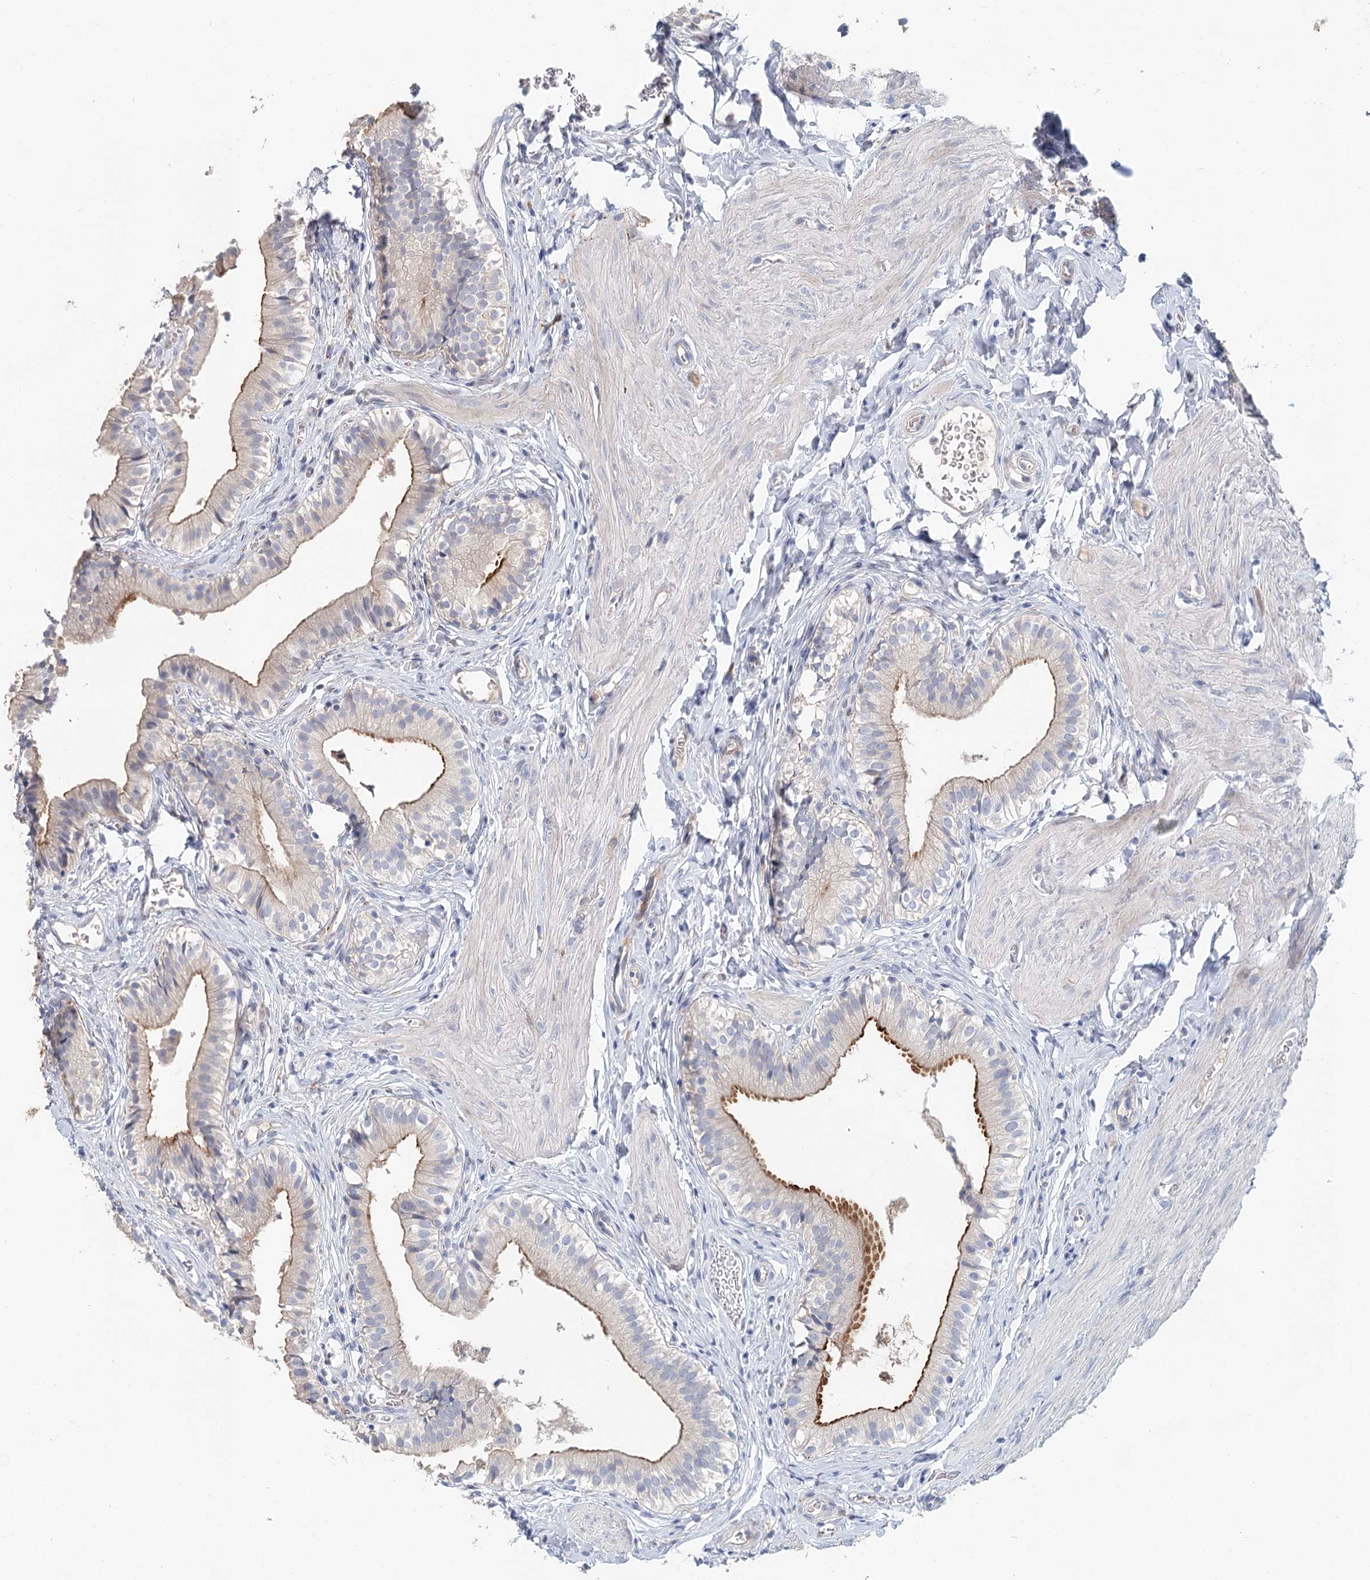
{"staining": {"intensity": "moderate", "quantity": "25%-75%", "location": "cytoplasmic/membranous"}, "tissue": "gallbladder", "cell_type": "Glandular cells", "image_type": "normal", "snomed": [{"axis": "morphology", "description": "Normal tissue, NOS"}, {"axis": "topography", "description": "Gallbladder"}], "caption": "This histopathology image displays unremarkable gallbladder stained with IHC to label a protein in brown. The cytoplasmic/membranous of glandular cells show moderate positivity for the protein. Nuclei are counter-stained blue.", "gene": "SLC19A3", "patient": {"sex": "female", "age": 47}}